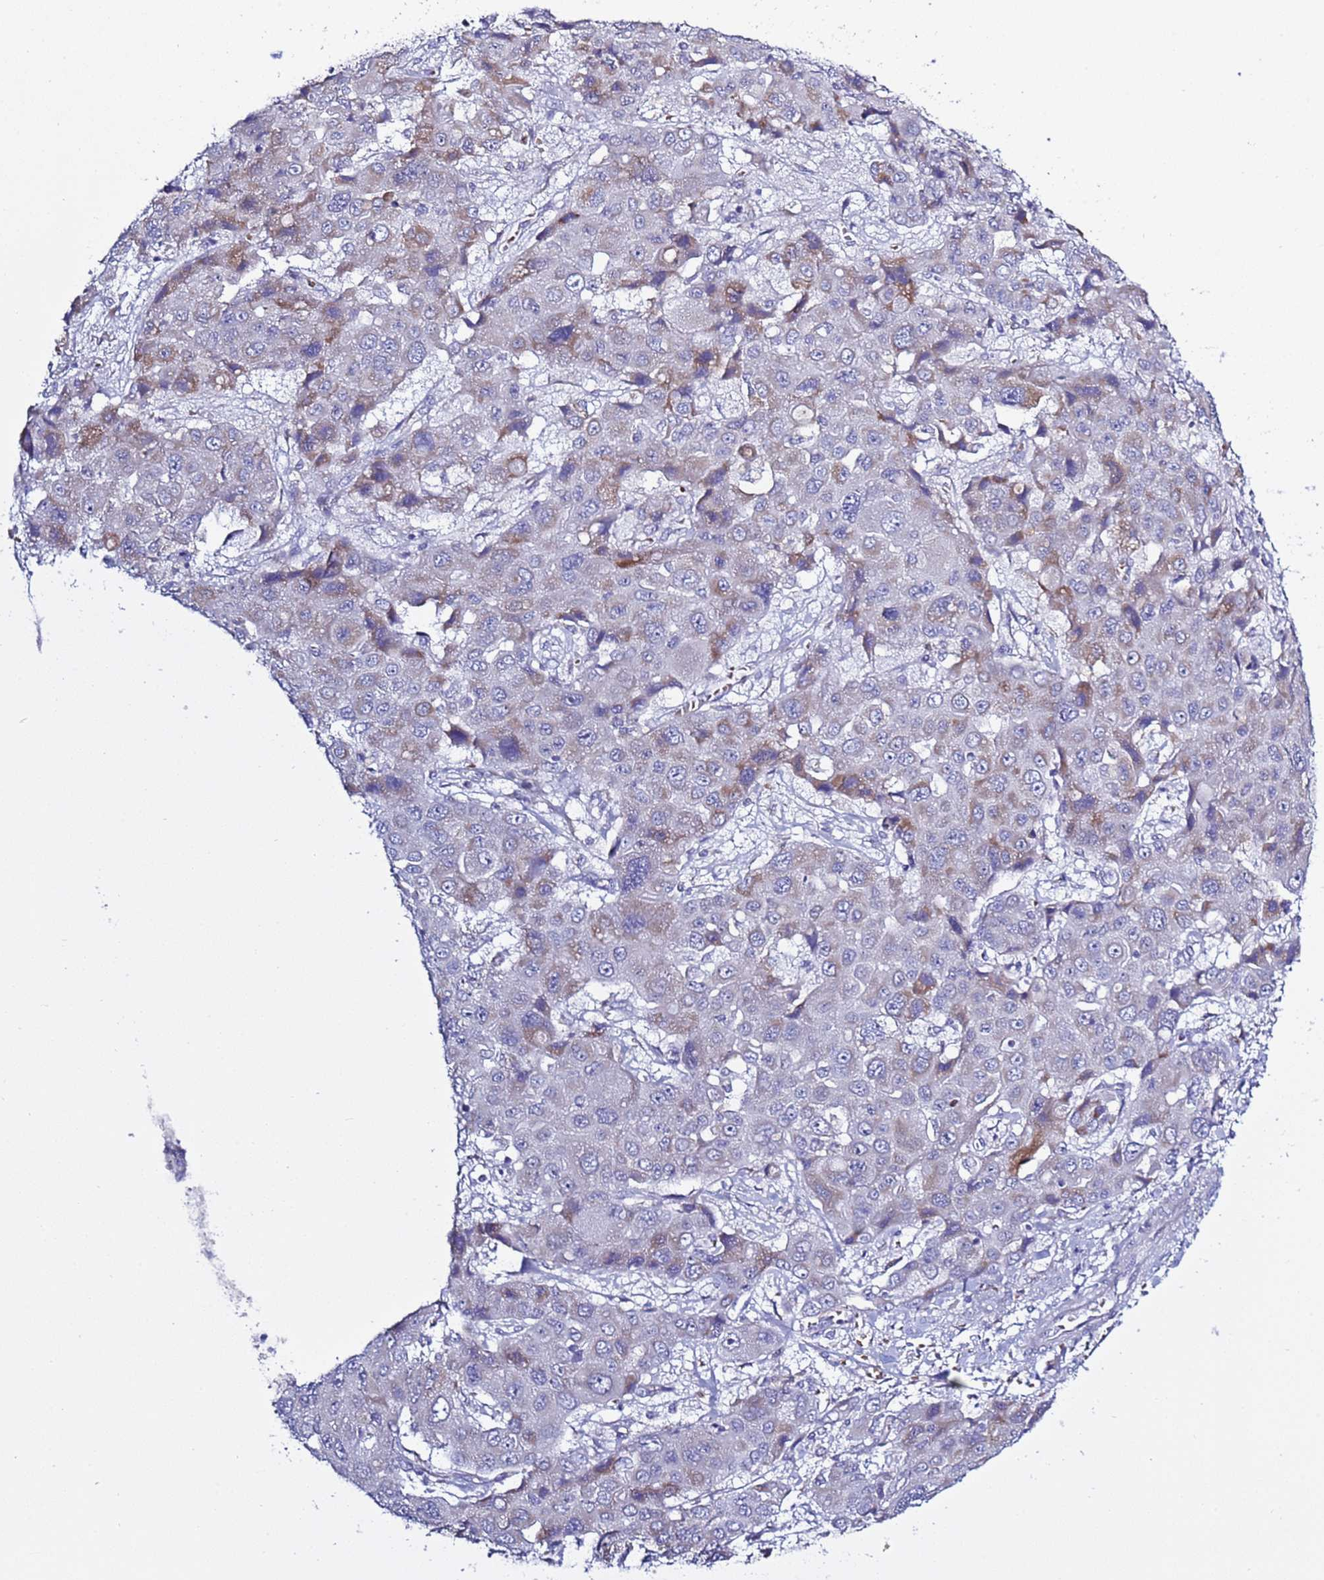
{"staining": {"intensity": "weak", "quantity": "<25%", "location": "cytoplasmic/membranous"}, "tissue": "liver cancer", "cell_type": "Tumor cells", "image_type": "cancer", "snomed": [{"axis": "morphology", "description": "Cholangiocarcinoma"}, {"axis": "topography", "description": "Liver"}], "caption": "This image is of liver cancer stained with immunohistochemistry (IHC) to label a protein in brown with the nuclei are counter-stained blue. There is no expression in tumor cells.", "gene": "ABHD17B", "patient": {"sex": "male", "age": 67}}